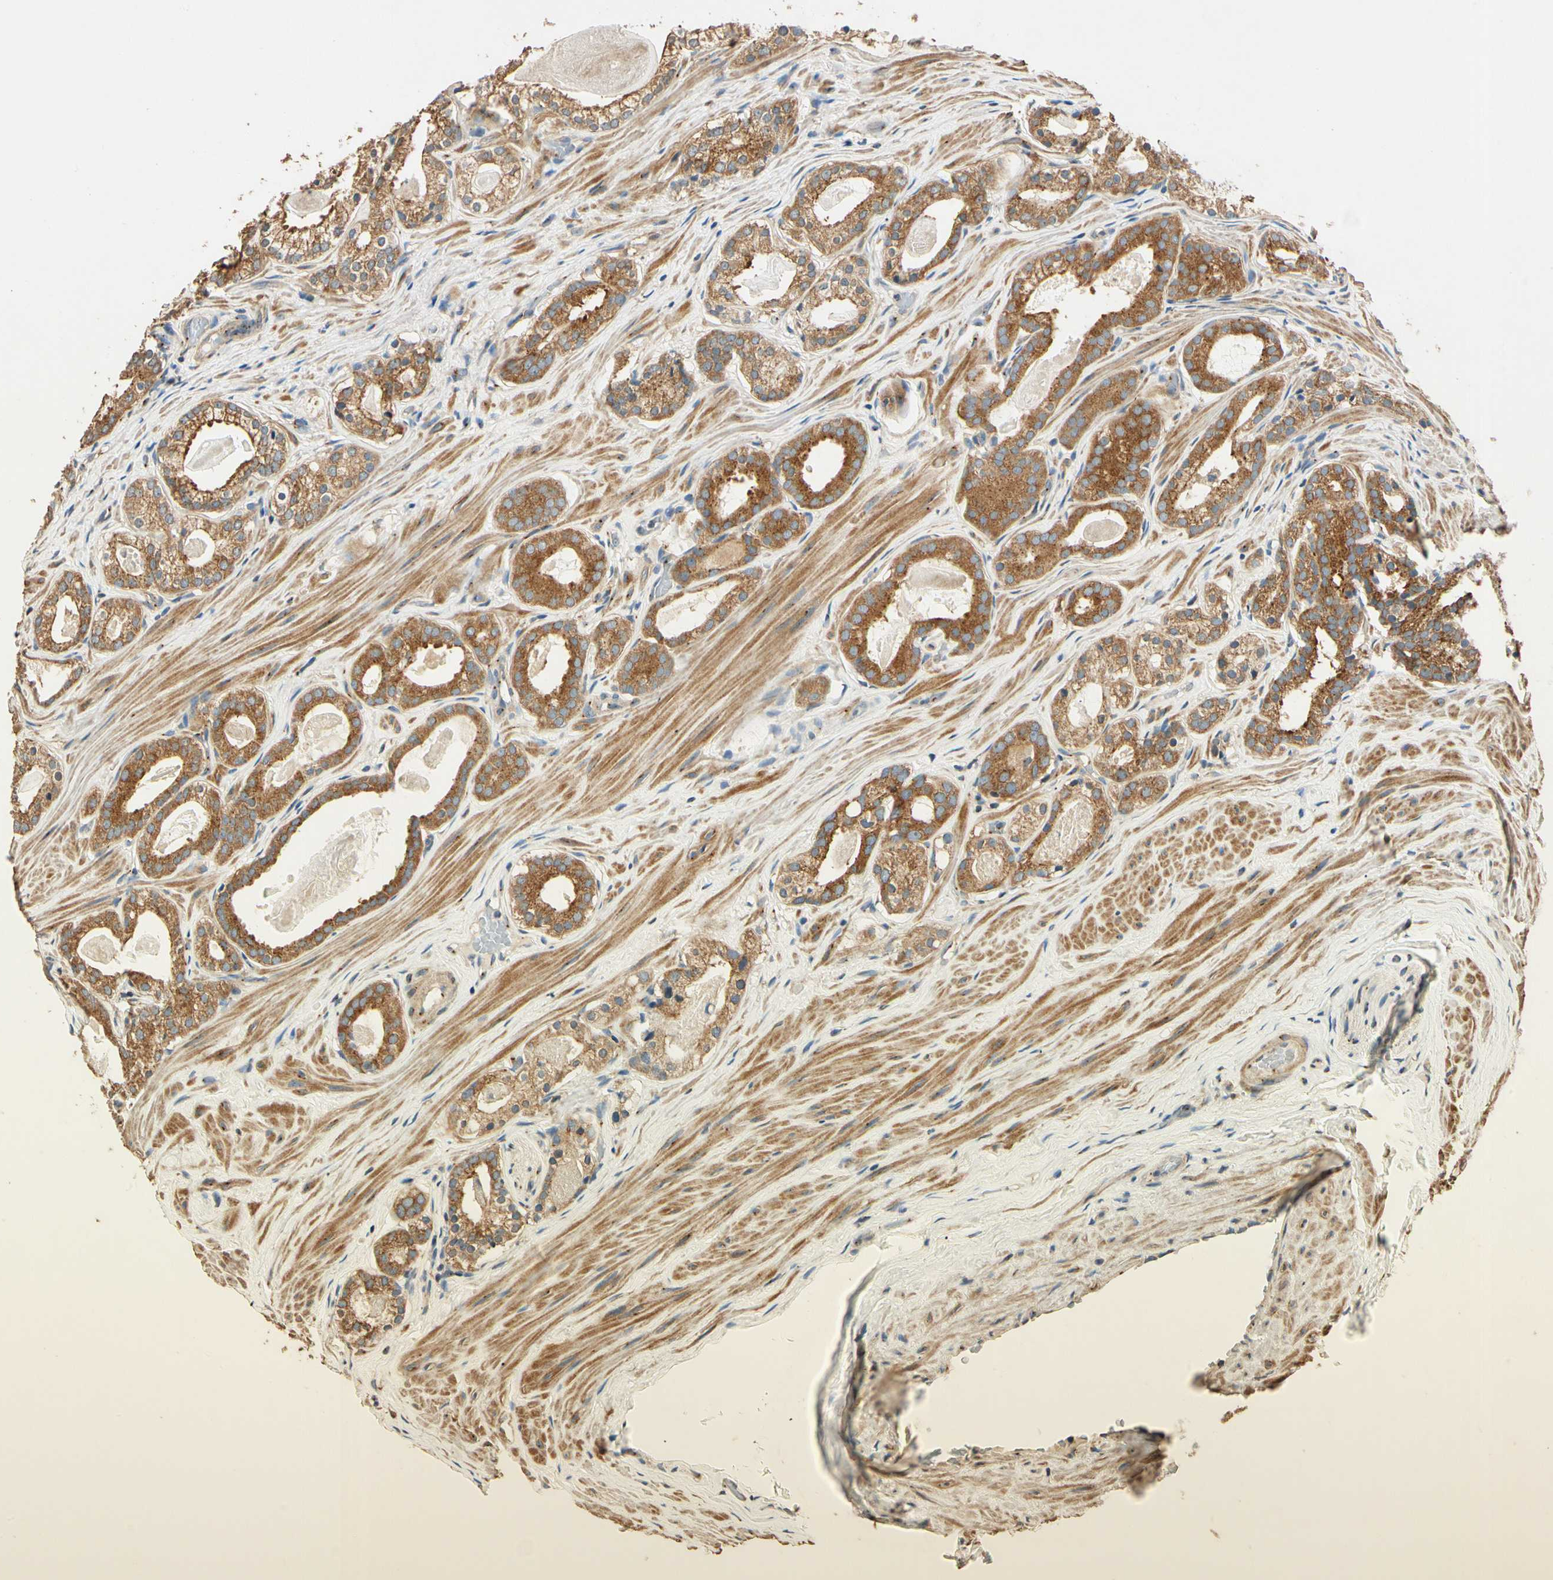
{"staining": {"intensity": "strong", "quantity": ">75%", "location": "cytoplasmic/membranous"}, "tissue": "prostate cancer", "cell_type": "Tumor cells", "image_type": "cancer", "snomed": [{"axis": "morphology", "description": "Adenocarcinoma, Low grade"}, {"axis": "topography", "description": "Prostate"}], "caption": "Immunohistochemical staining of human prostate cancer displays high levels of strong cytoplasmic/membranous protein staining in about >75% of tumor cells.", "gene": "AKAP9", "patient": {"sex": "male", "age": 59}}